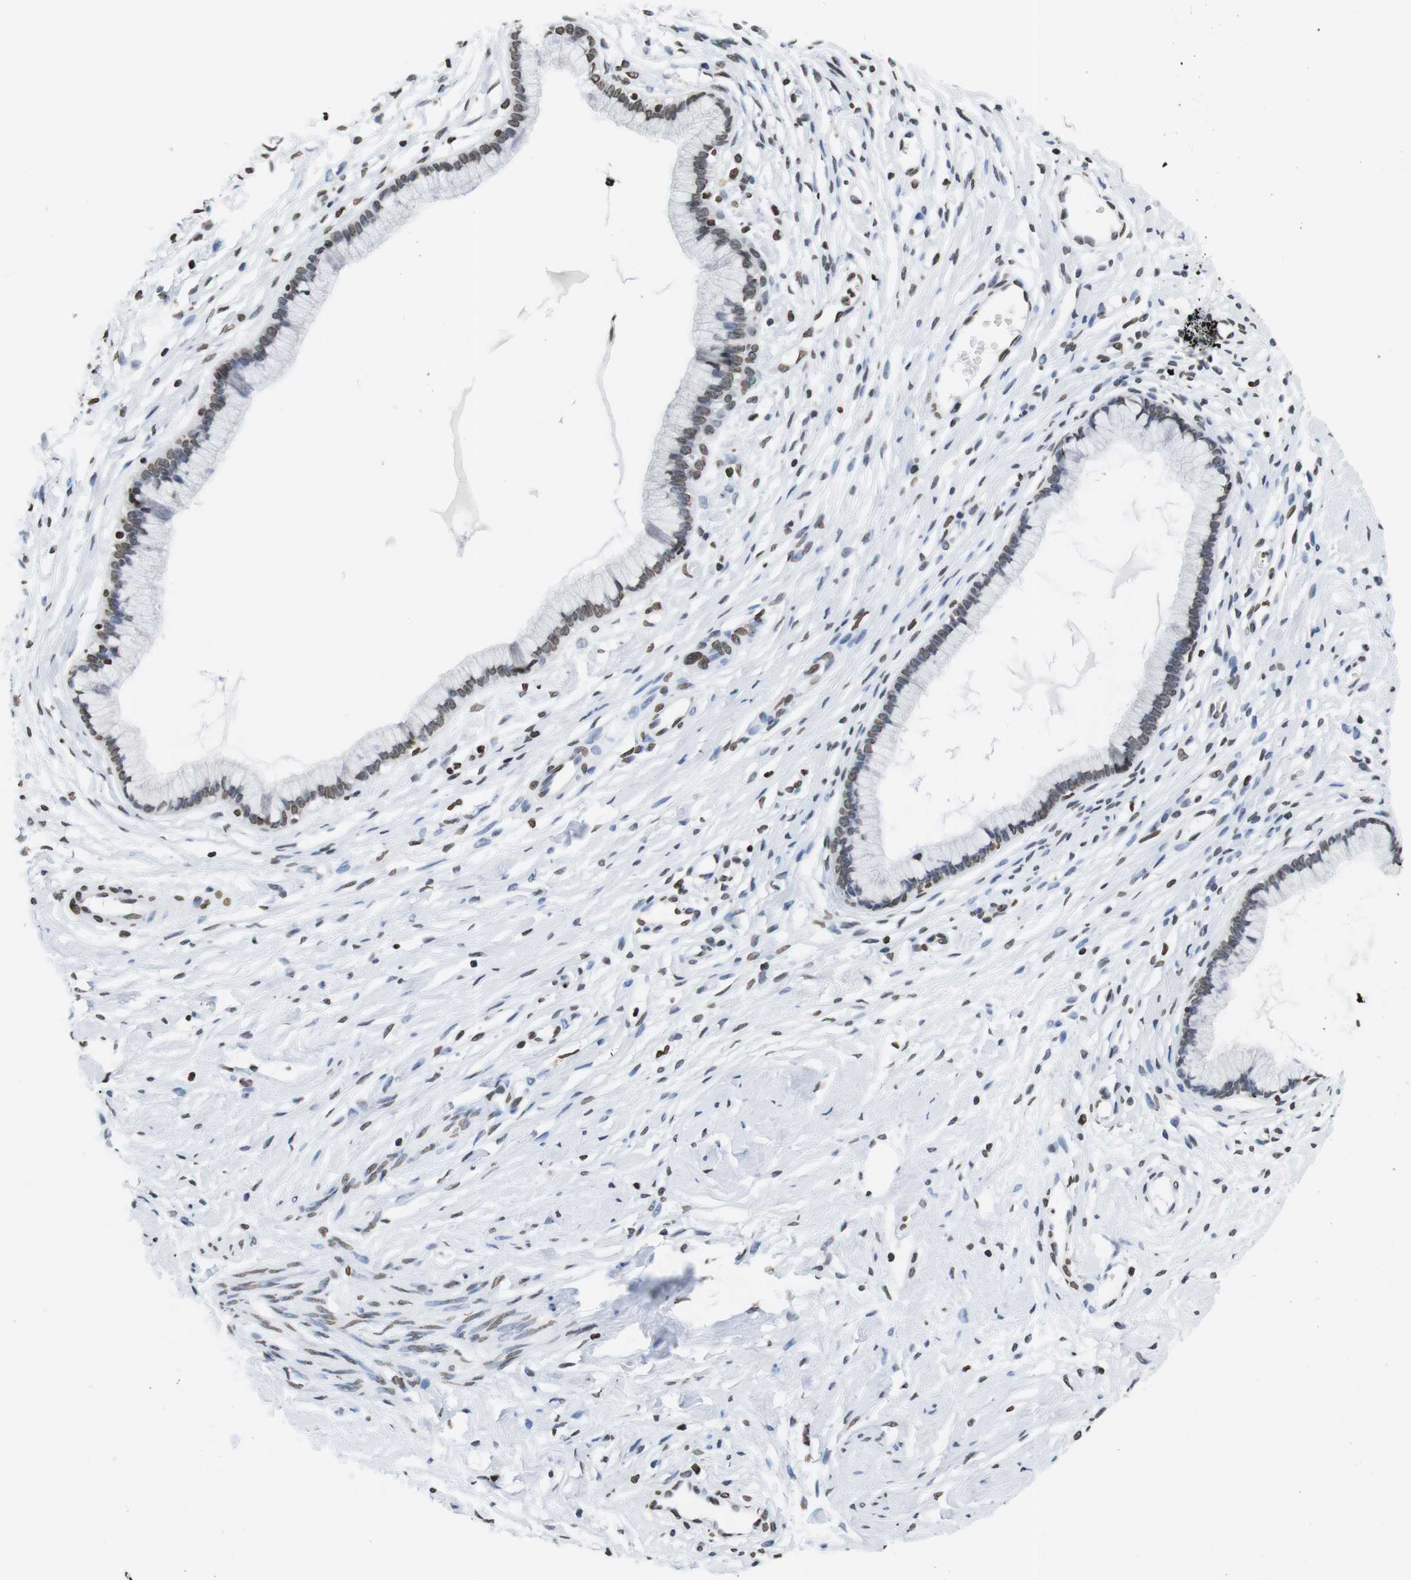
{"staining": {"intensity": "weak", "quantity": "25%-75%", "location": "nuclear"}, "tissue": "cervix", "cell_type": "Glandular cells", "image_type": "normal", "snomed": [{"axis": "morphology", "description": "Normal tissue, NOS"}, {"axis": "topography", "description": "Cervix"}], "caption": "IHC (DAB (3,3'-diaminobenzidine)) staining of benign human cervix exhibits weak nuclear protein expression in approximately 25%-75% of glandular cells.", "gene": "BSX", "patient": {"sex": "female", "age": 65}}